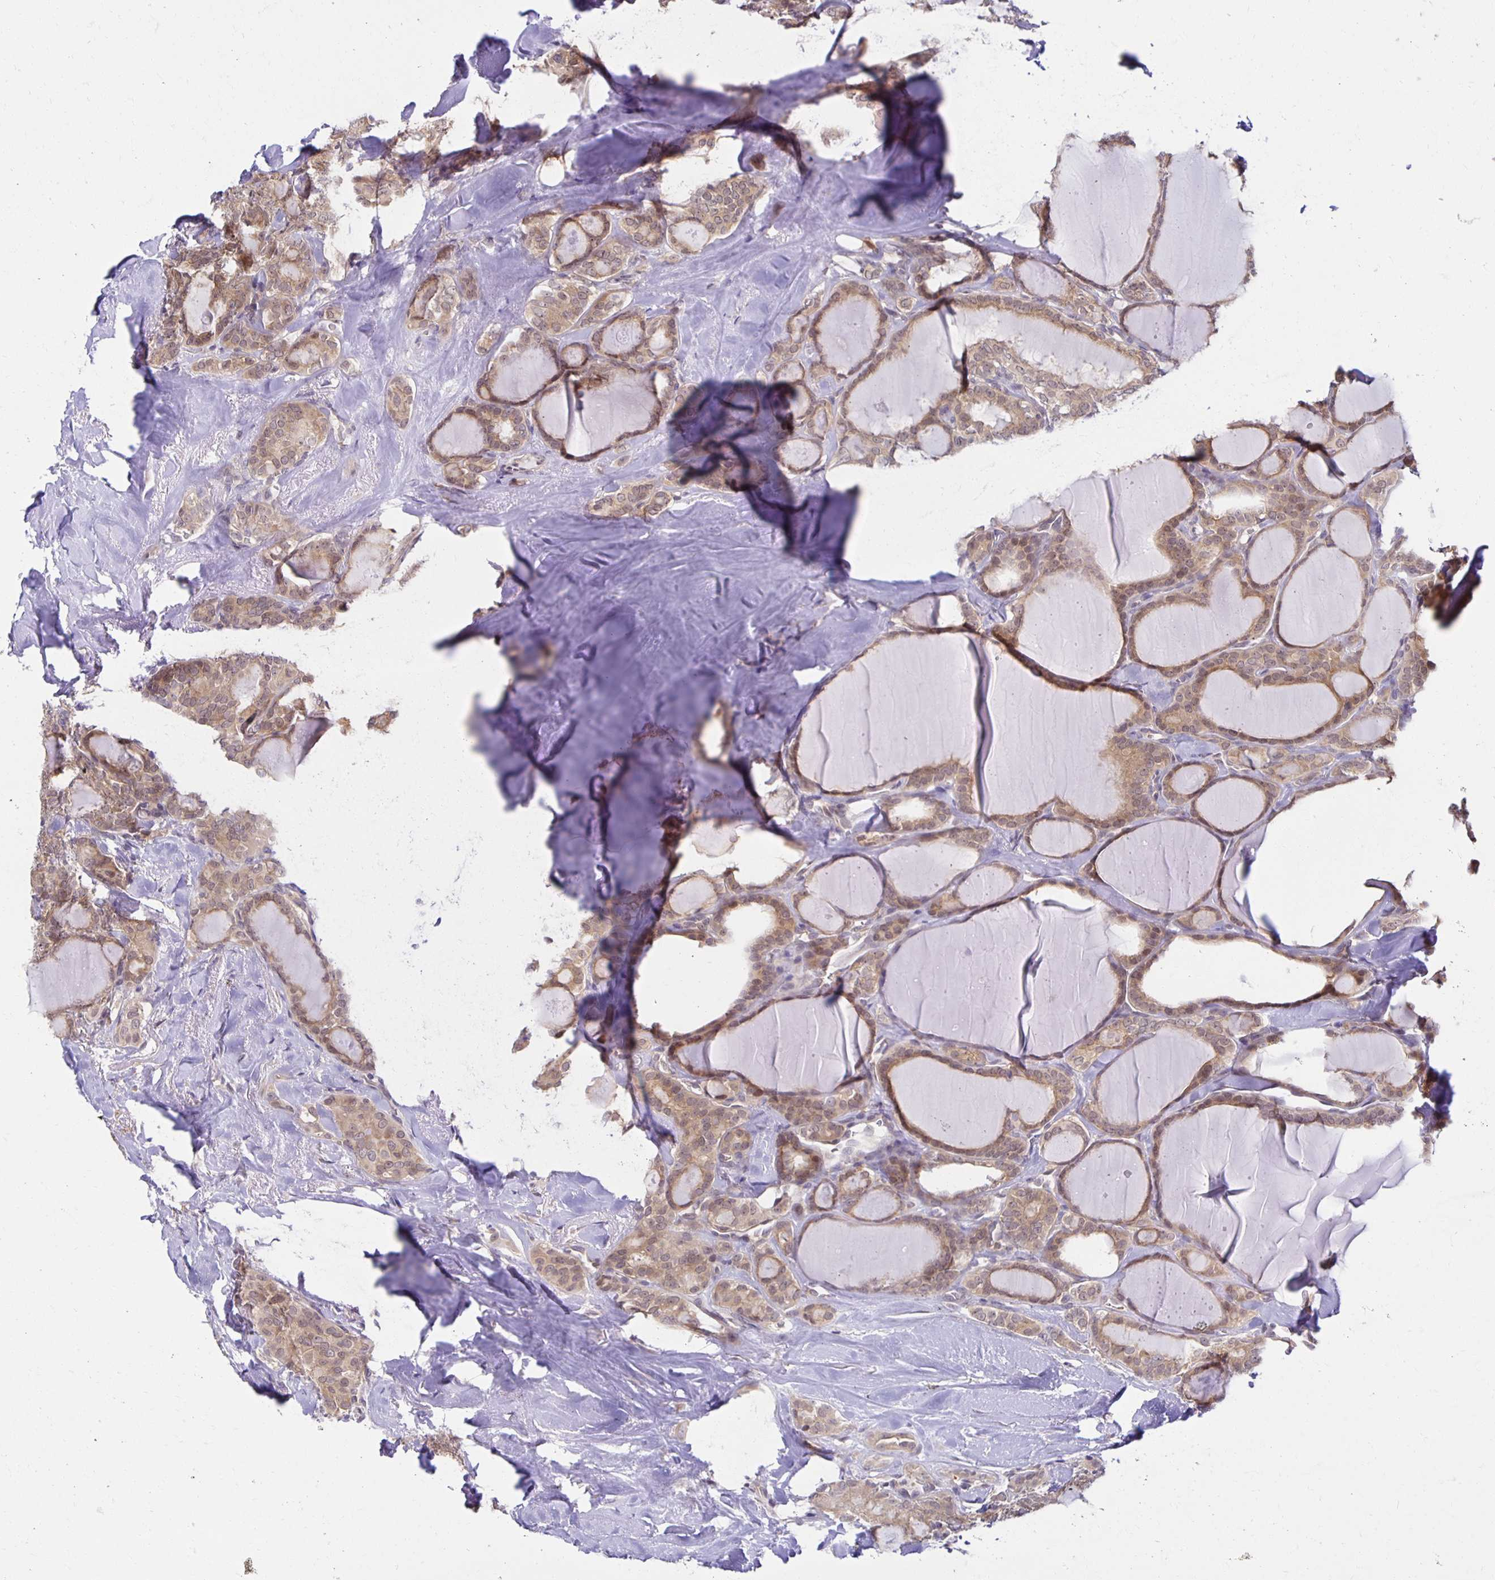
{"staining": {"intensity": "moderate", "quantity": ">75%", "location": "cytoplasmic/membranous"}, "tissue": "thyroid cancer", "cell_type": "Tumor cells", "image_type": "cancer", "snomed": [{"axis": "morphology", "description": "Papillary adenocarcinoma, NOS"}, {"axis": "topography", "description": "Thyroid gland"}], "caption": "Immunohistochemistry of human thyroid cancer exhibits medium levels of moderate cytoplasmic/membranous staining in approximately >75% of tumor cells. Nuclei are stained in blue.", "gene": "MIEN1", "patient": {"sex": "male", "age": 30}}